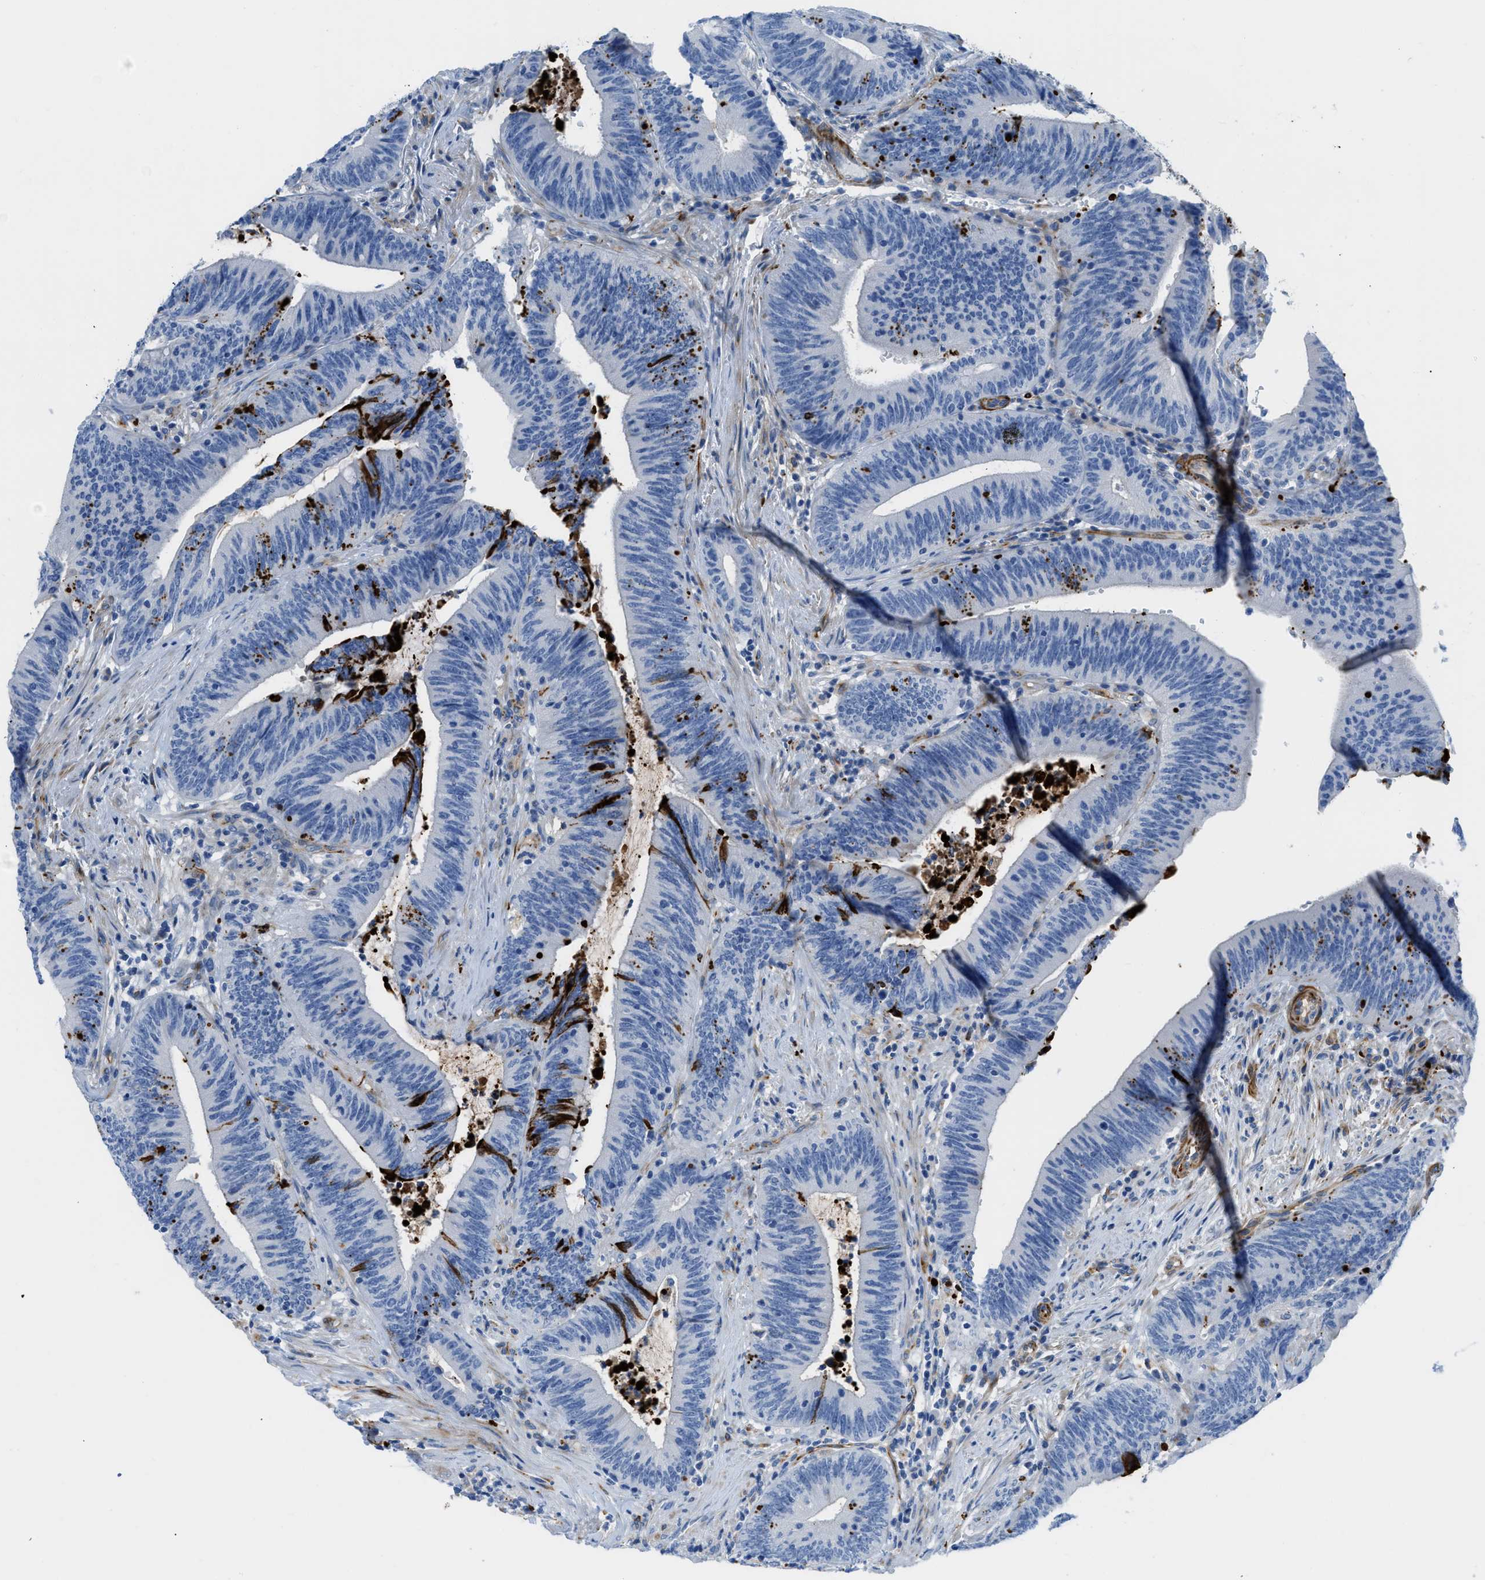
{"staining": {"intensity": "negative", "quantity": "none", "location": "none"}, "tissue": "colorectal cancer", "cell_type": "Tumor cells", "image_type": "cancer", "snomed": [{"axis": "morphology", "description": "Normal tissue, NOS"}, {"axis": "morphology", "description": "Adenocarcinoma, NOS"}, {"axis": "topography", "description": "Rectum"}], "caption": "Human adenocarcinoma (colorectal) stained for a protein using immunohistochemistry exhibits no staining in tumor cells.", "gene": "XCR1", "patient": {"sex": "female", "age": 66}}